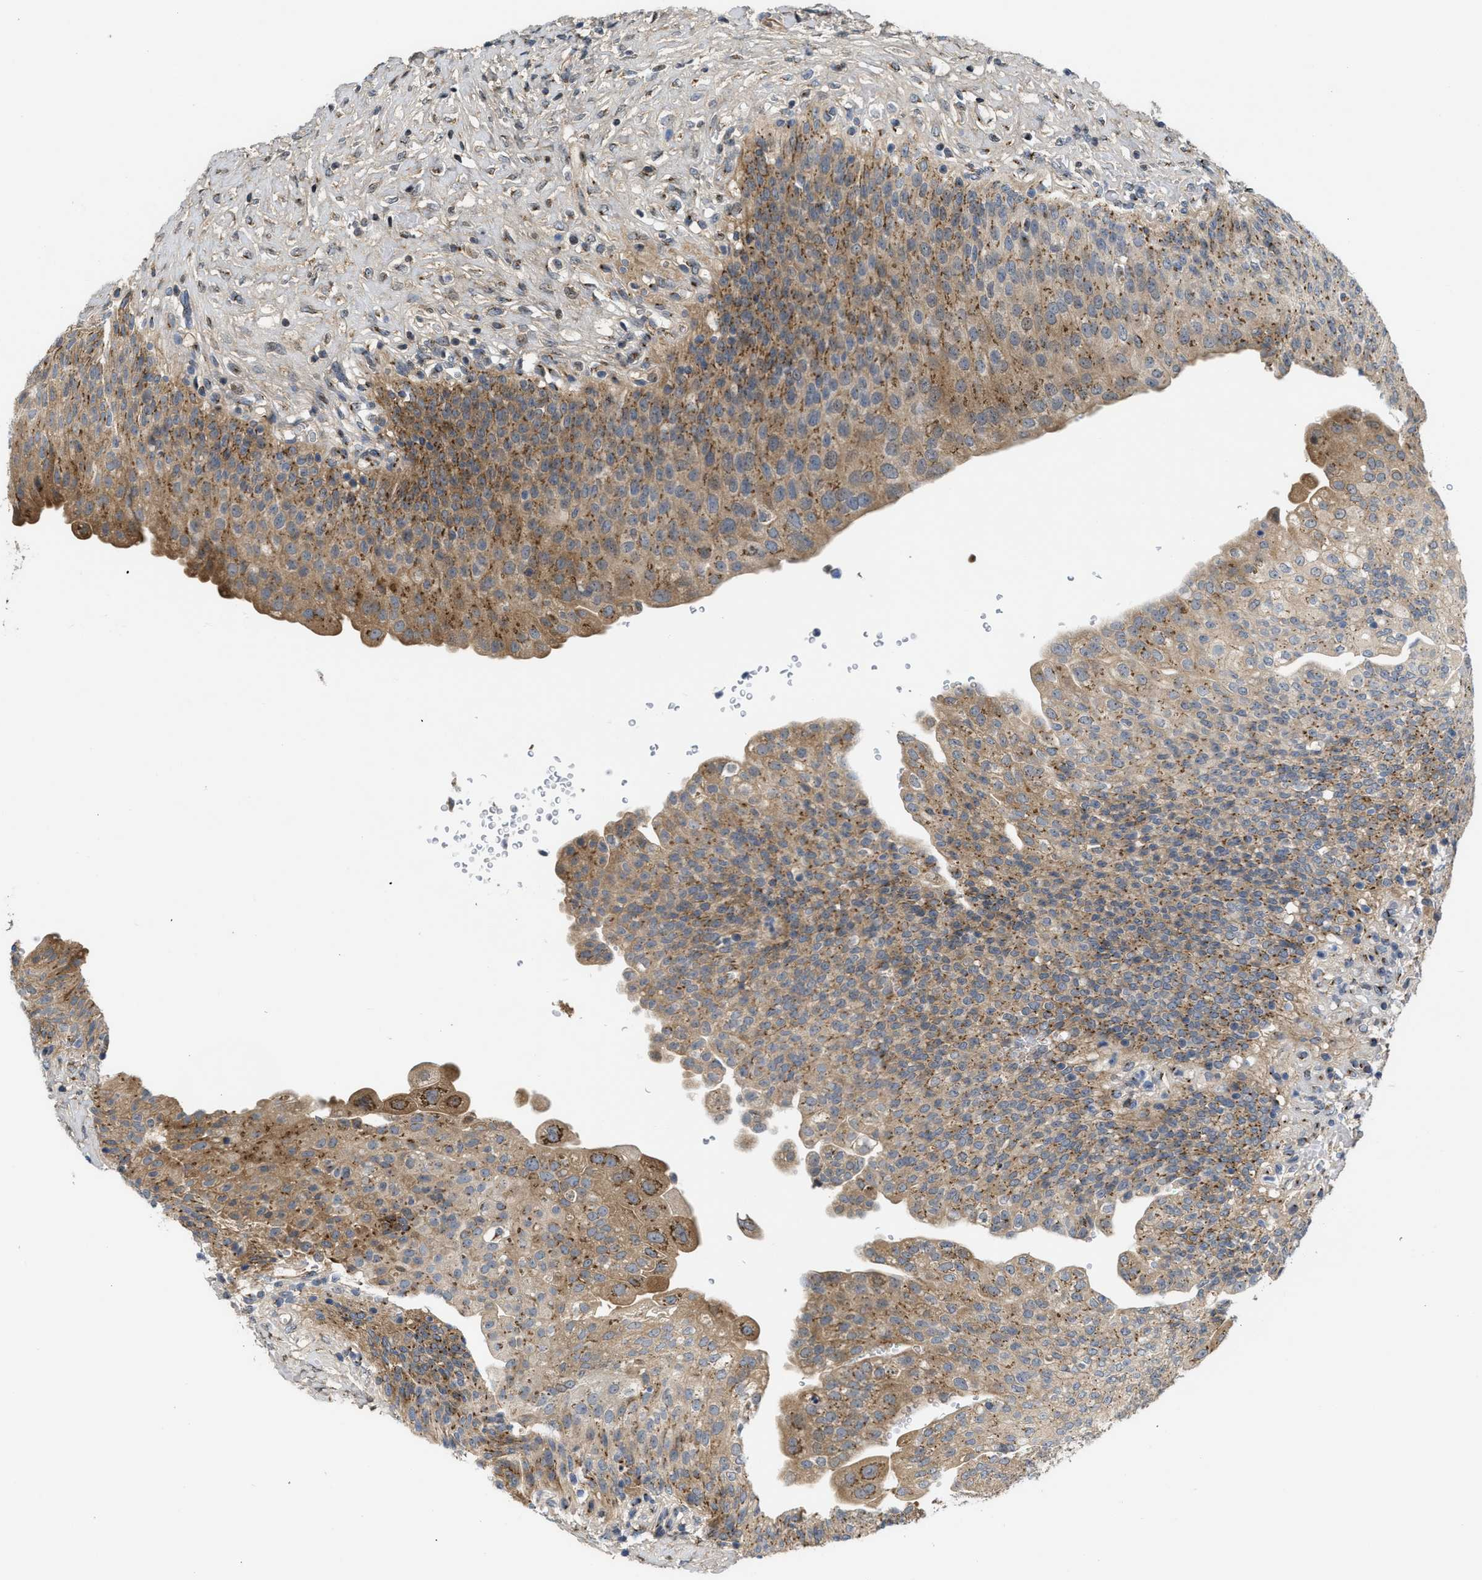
{"staining": {"intensity": "moderate", "quantity": ">75%", "location": "cytoplasmic/membranous"}, "tissue": "urinary bladder", "cell_type": "Urothelial cells", "image_type": "normal", "snomed": [{"axis": "morphology", "description": "Urothelial carcinoma, High grade"}, {"axis": "topography", "description": "Urinary bladder"}], "caption": "Approximately >75% of urothelial cells in unremarkable human urinary bladder exhibit moderate cytoplasmic/membranous protein staining as visualized by brown immunohistochemical staining.", "gene": "ZNF70", "patient": {"sex": "male", "age": 46}}